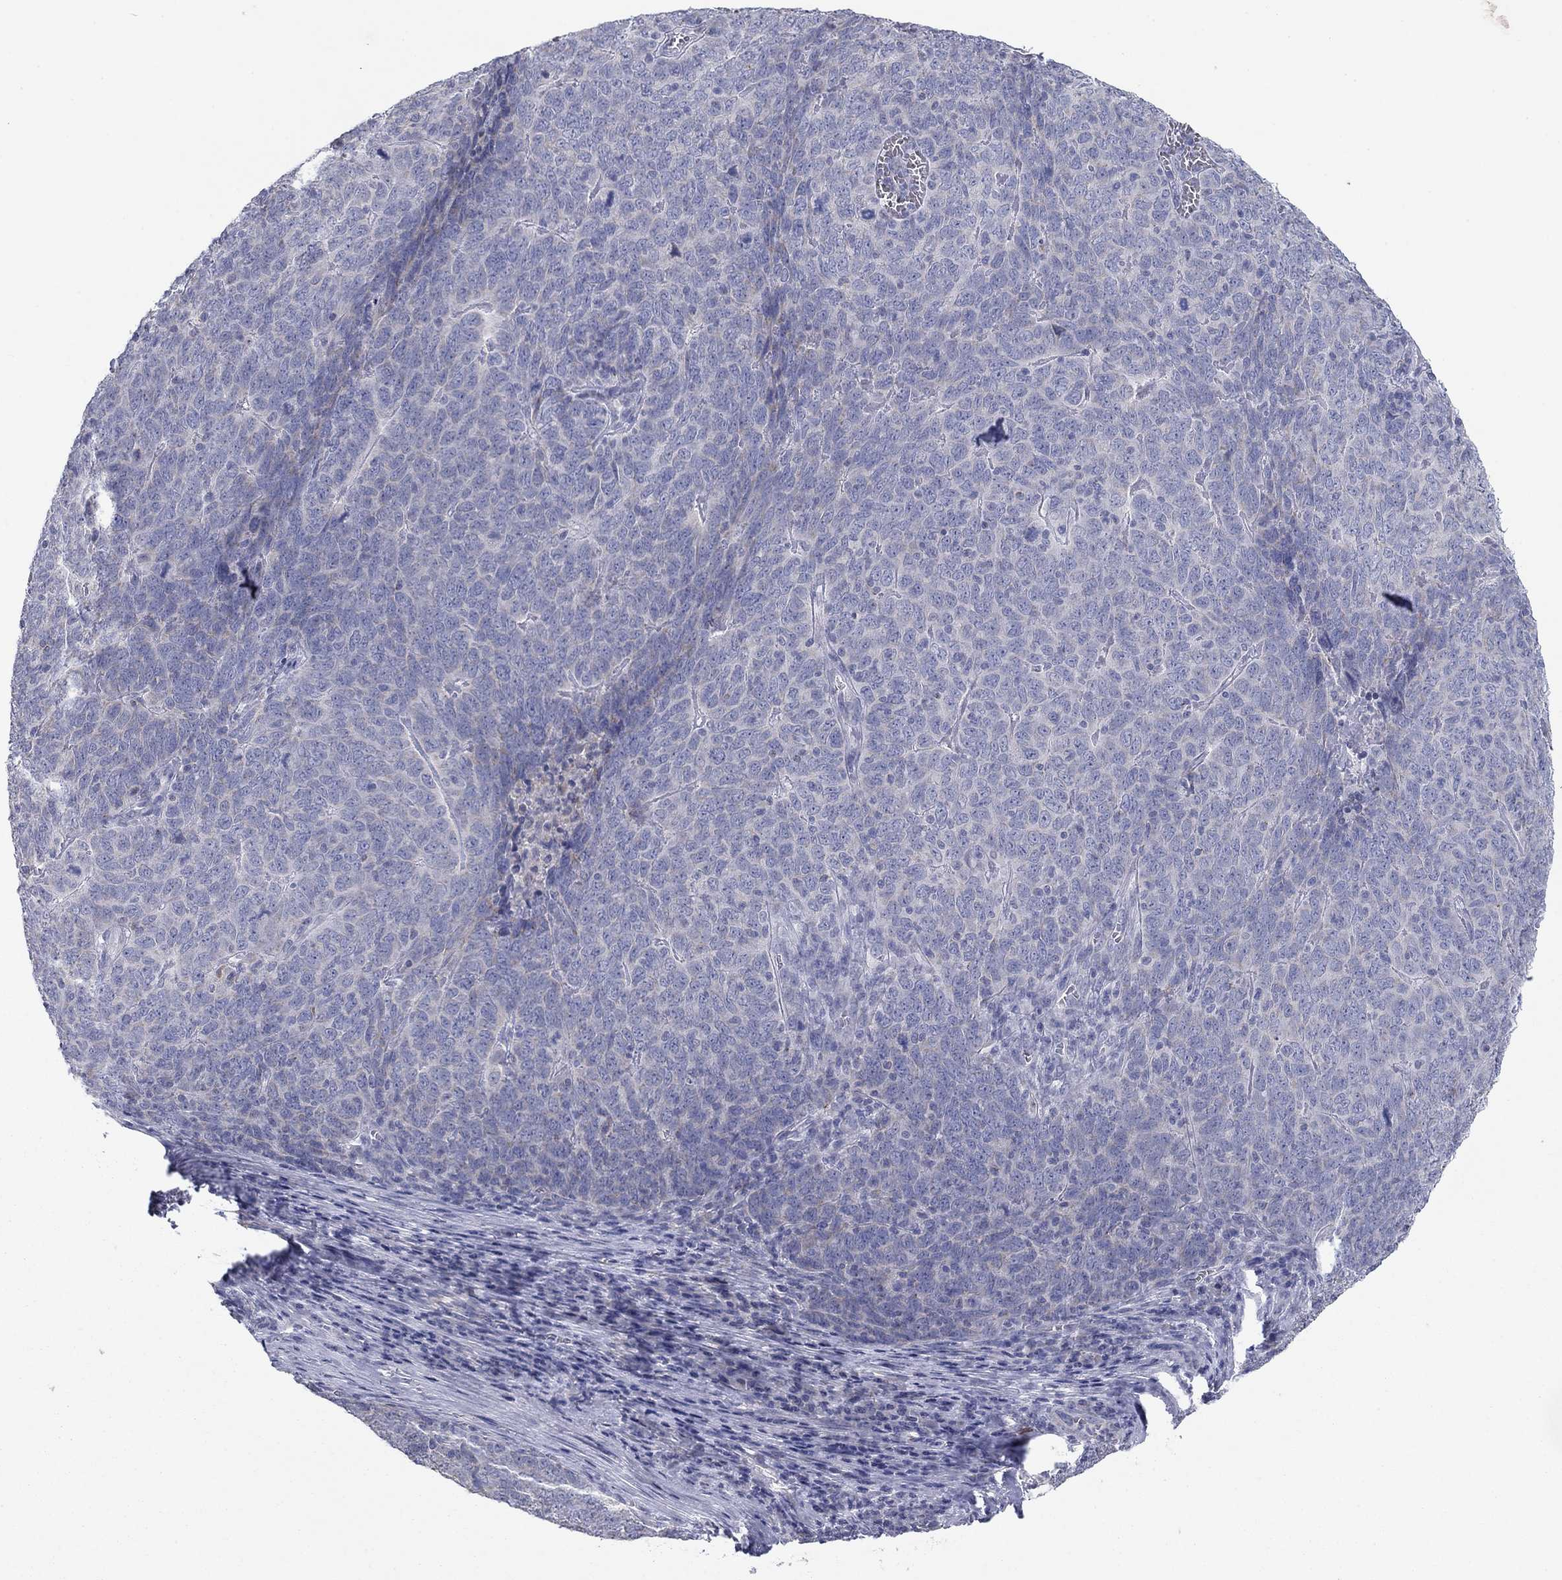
{"staining": {"intensity": "negative", "quantity": "none", "location": "none"}, "tissue": "skin cancer", "cell_type": "Tumor cells", "image_type": "cancer", "snomed": [{"axis": "morphology", "description": "Squamous cell carcinoma, NOS"}, {"axis": "topography", "description": "Skin"}, {"axis": "topography", "description": "Anal"}], "caption": "Protein analysis of skin cancer reveals no significant expression in tumor cells.", "gene": "PTGDS", "patient": {"sex": "female", "age": 51}}